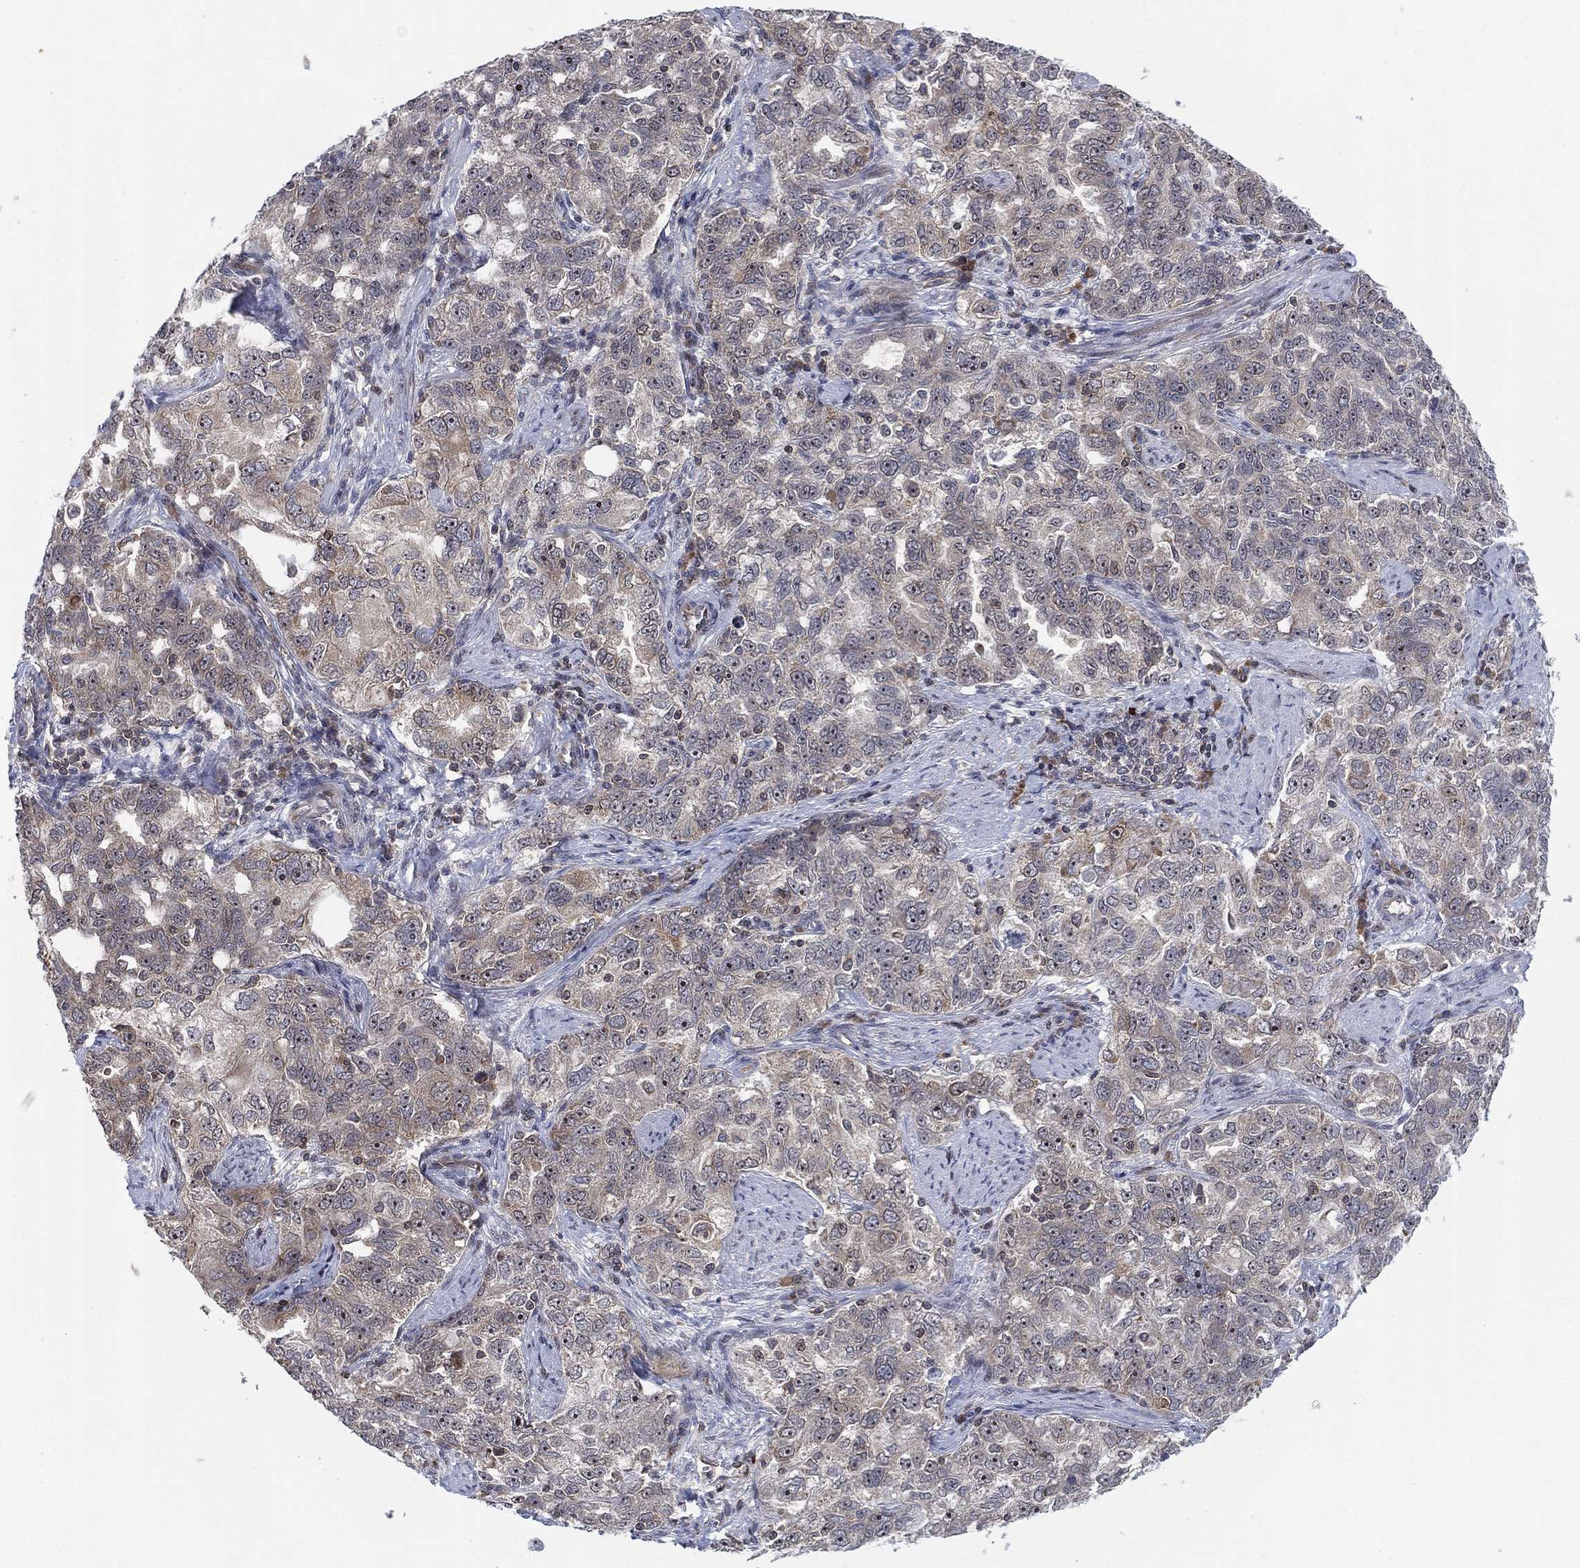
{"staining": {"intensity": "weak", "quantity": "<25%", "location": "cytoplasmic/membranous,nuclear"}, "tissue": "ovarian cancer", "cell_type": "Tumor cells", "image_type": "cancer", "snomed": [{"axis": "morphology", "description": "Cystadenocarcinoma, serous, NOS"}, {"axis": "topography", "description": "Ovary"}], "caption": "Tumor cells are negative for brown protein staining in serous cystadenocarcinoma (ovarian).", "gene": "TMCO1", "patient": {"sex": "female", "age": 51}}